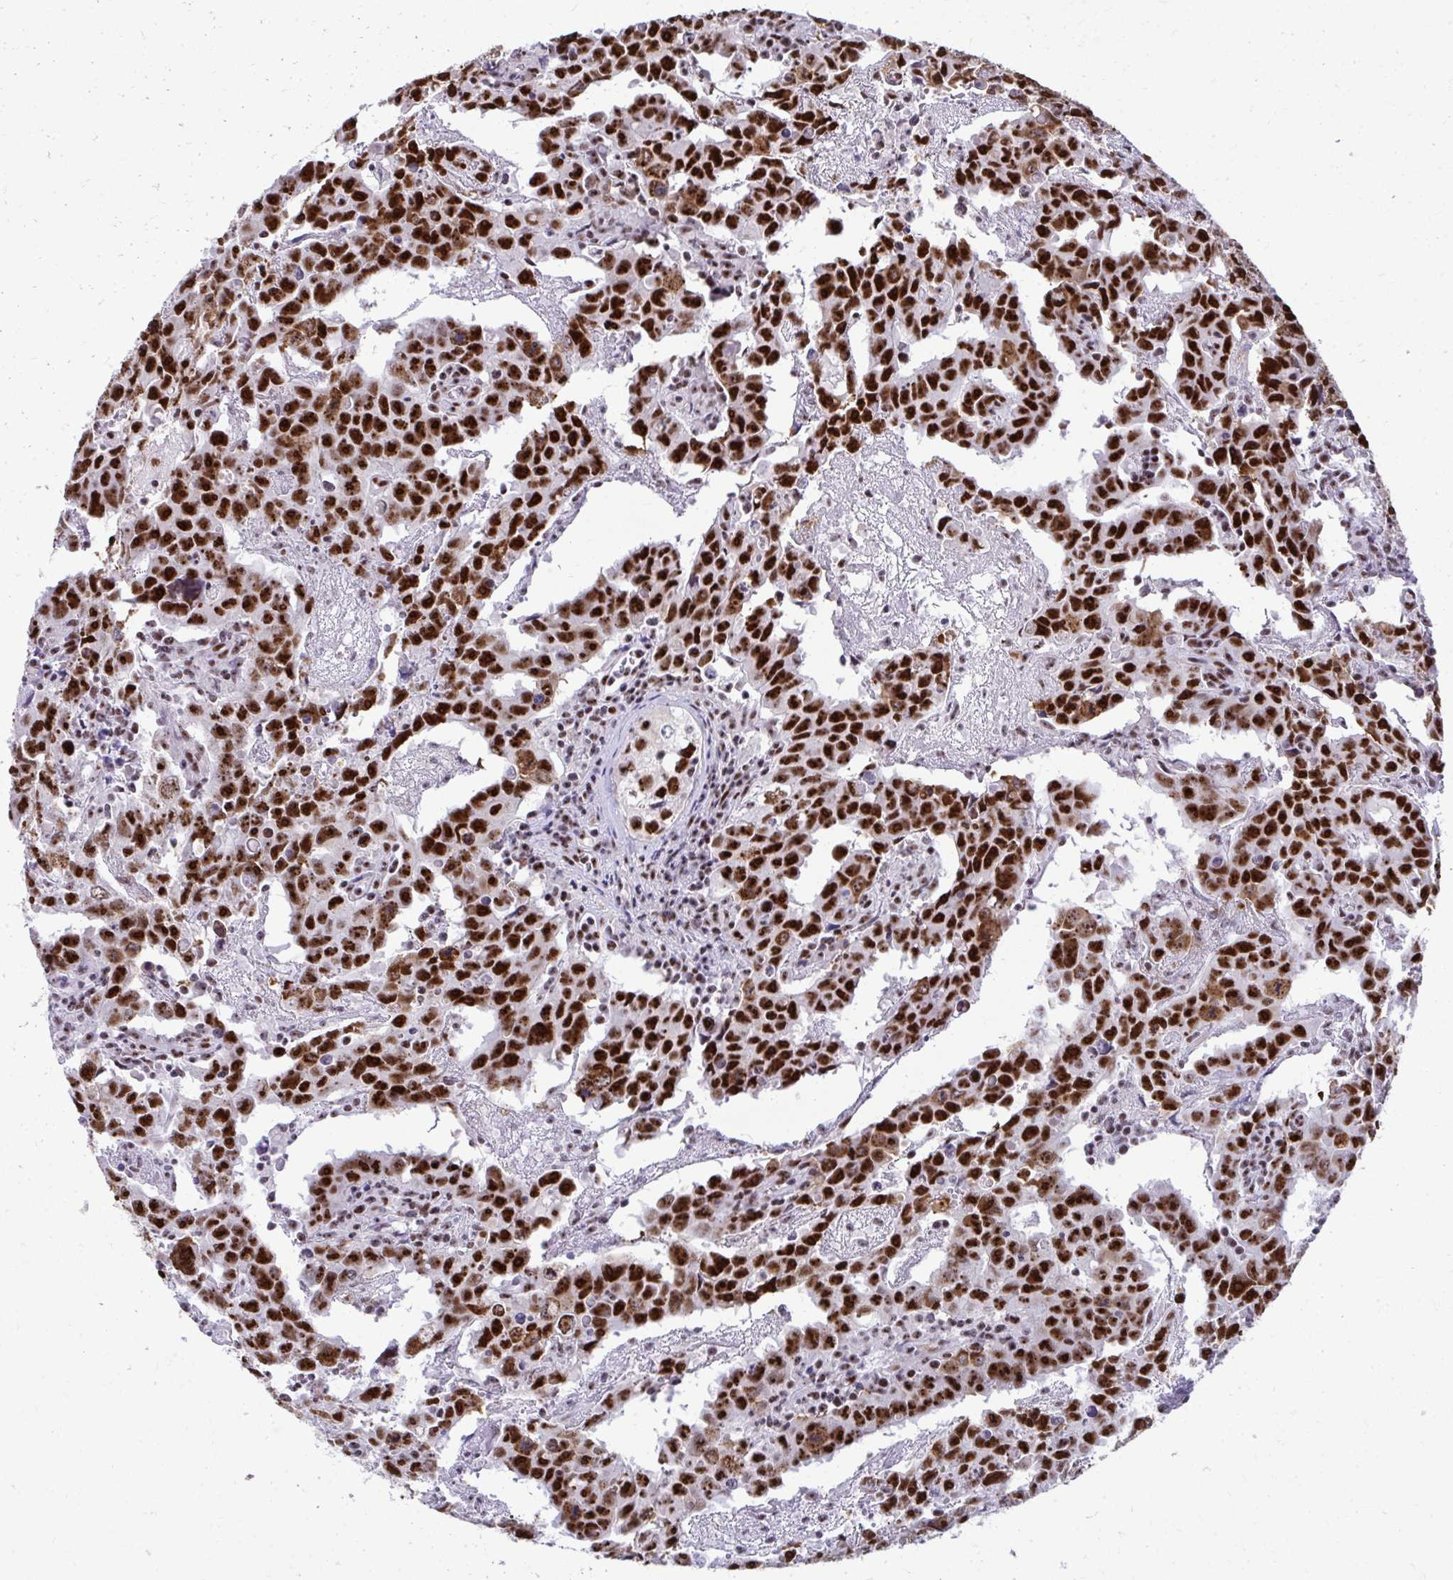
{"staining": {"intensity": "strong", "quantity": ">75%", "location": "nuclear"}, "tissue": "testis cancer", "cell_type": "Tumor cells", "image_type": "cancer", "snomed": [{"axis": "morphology", "description": "Carcinoma, Embryonal, NOS"}, {"axis": "topography", "description": "Testis"}], "caption": "Human testis cancer stained for a protein (brown) shows strong nuclear positive expression in about >75% of tumor cells.", "gene": "PELP1", "patient": {"sex": "male", "age": 22}}